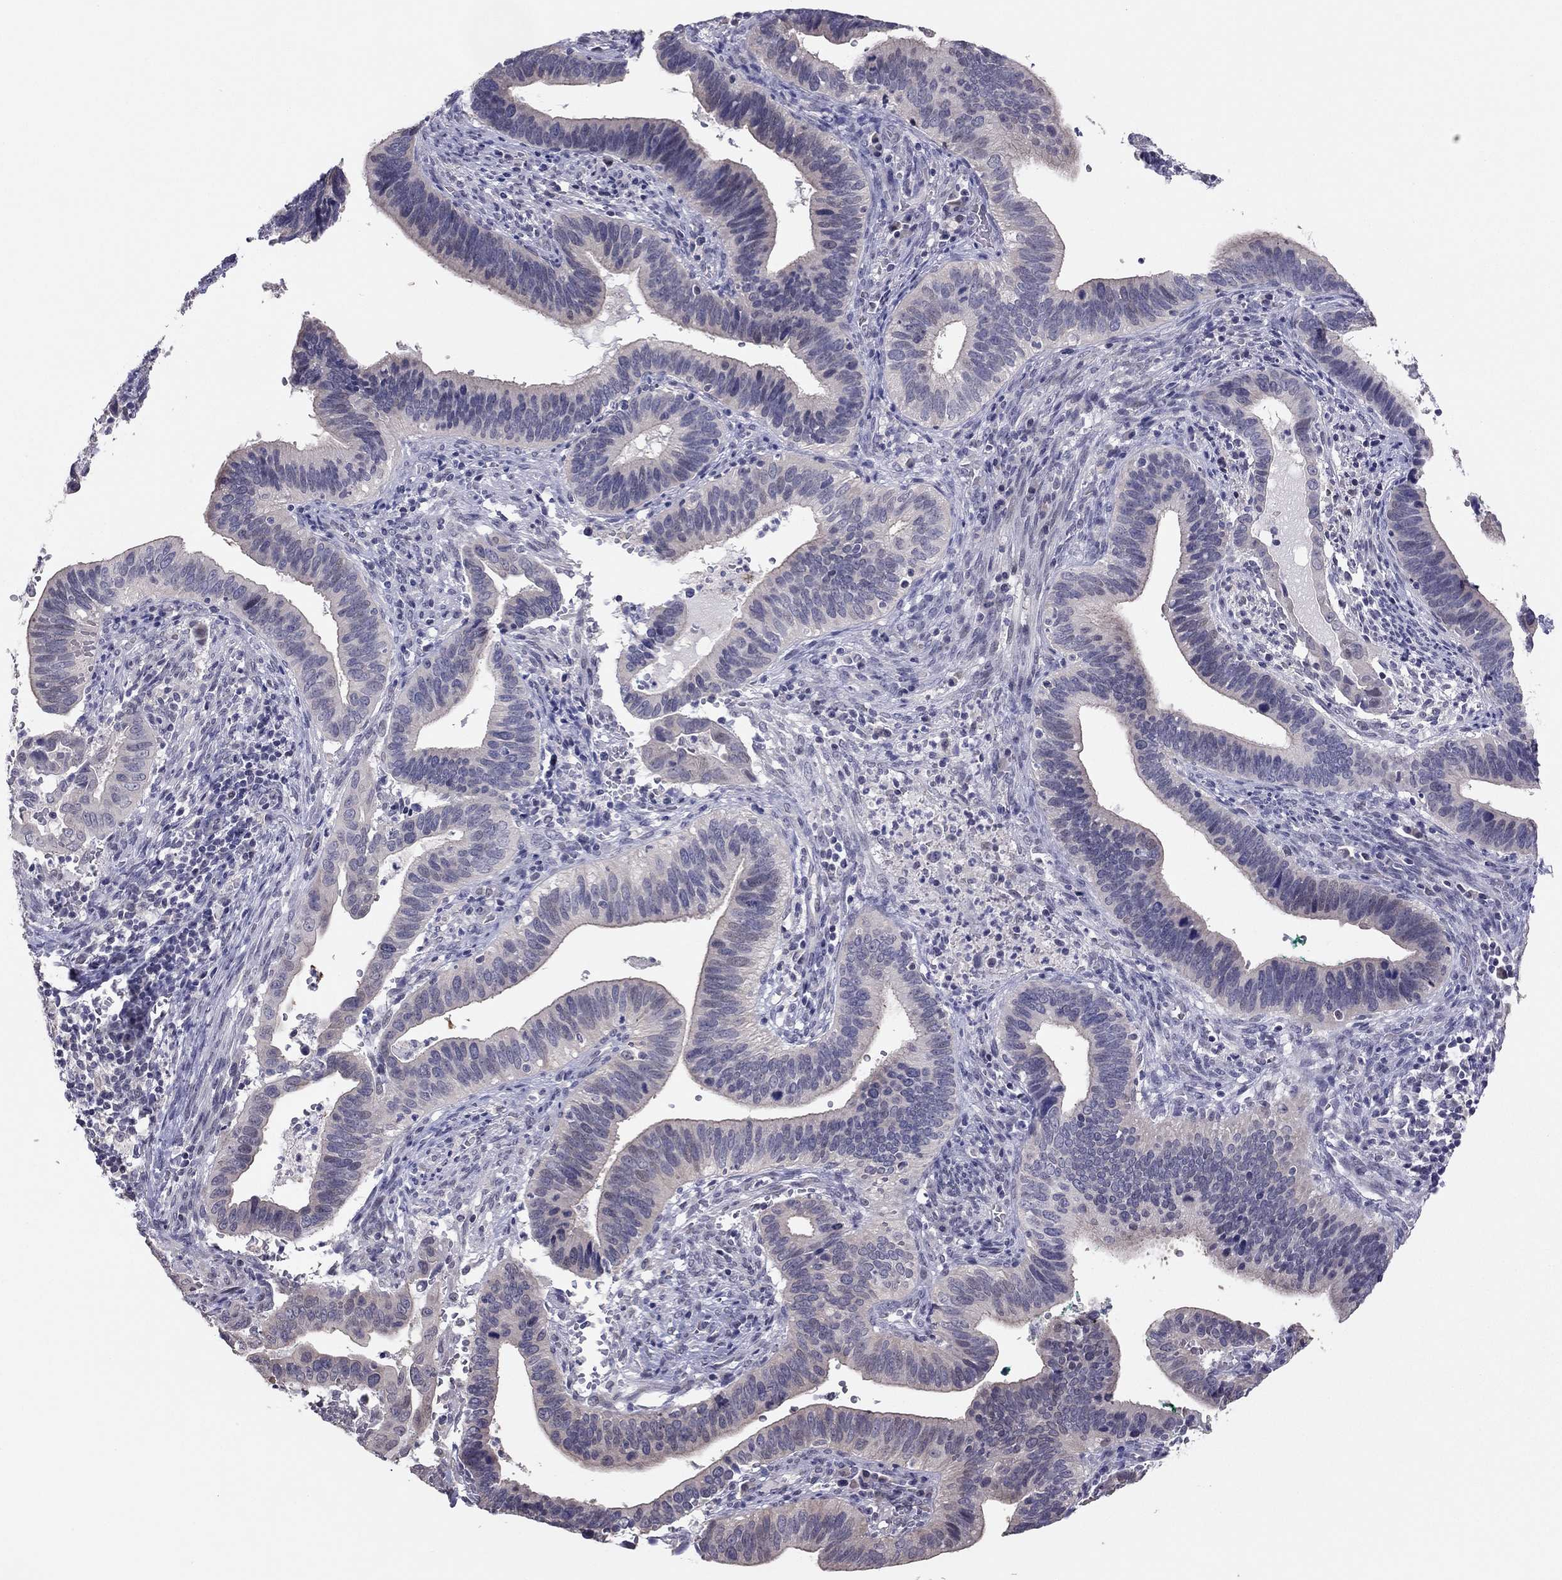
{"staining": {"intensity": "negative", "quantity": "none", "location": "none"}, "tissue": "cervical cancer", "cell_type": "Tumor cells", "image_type": "cancer", "snomed": [{"axis": "morphology", "description": "Adenocarcinoma, NOS"}, {"axis": "topography", "description": "Cervix"}], "caption": "Tumor cells show no significant staining in cervical cancer.", "gene": "HSF2BP", "patient": {"sex": "female", "age": 42}}